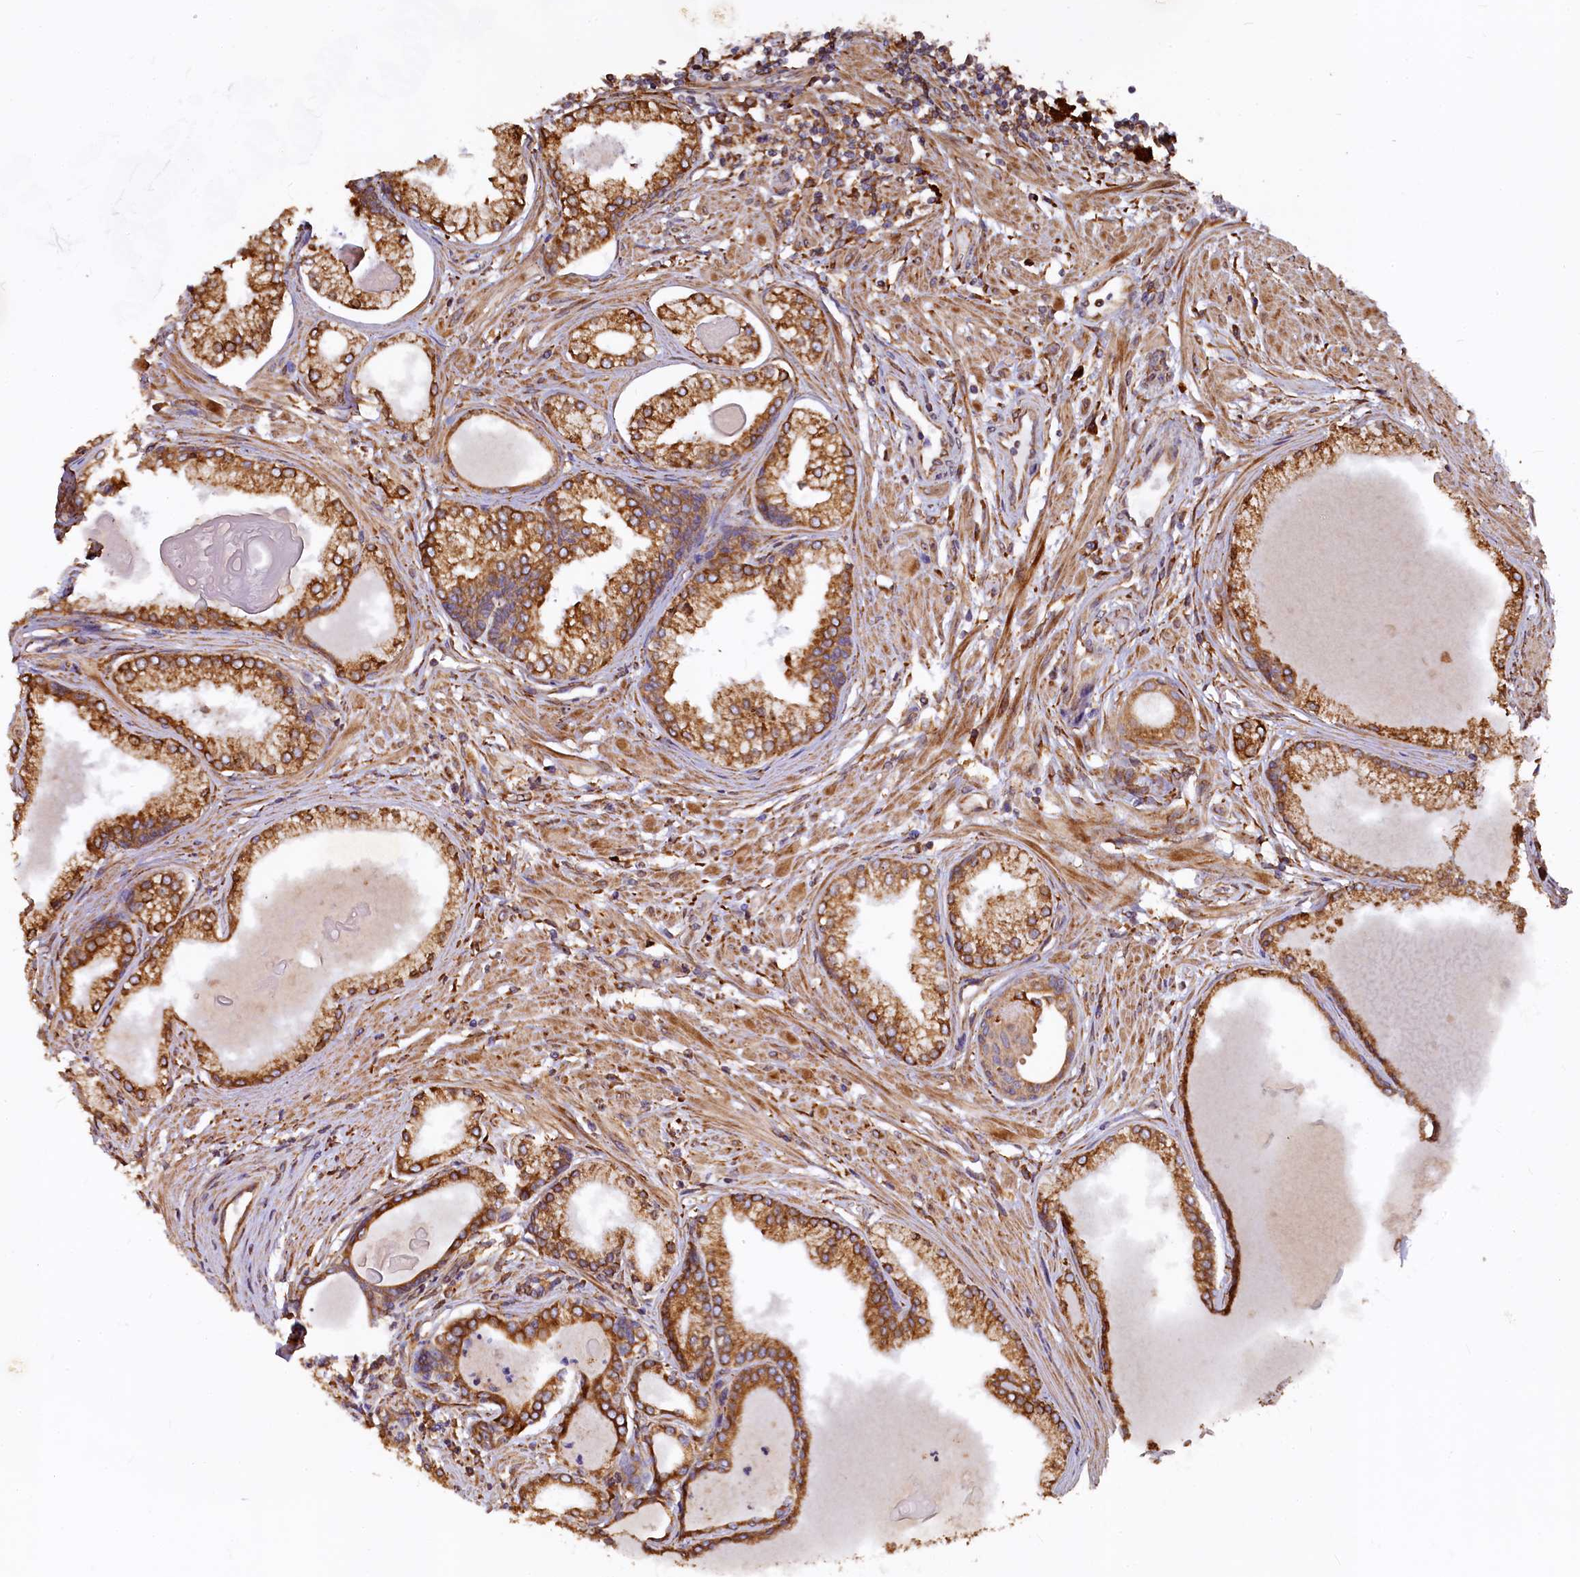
{"staining": {"intensity": "strong", "quantity": ">75%", "location": "cytoplasmic/membranous"}, "tissue": "prostate cancer", "cell_type": "Tumor cells", "image_type": "cancer", "snomed": [{"axis": "morphology", "description": "Adenocarcinoma, High grade"}, {"axis": "topography", "description": "Prostate"}], "caption": "Immunohistochemistry photomicrograph of neoplastic tissue: human high-grade adenocarcinoma (prostate) stained using immunohistochemistry (IHC) reveals high levels of strong protein expression localized specifically in the cytoplasmic/membranous of tumor cells, appearing as a cytoplasmic/membranous brown color.", "gene": "NEURL1B", "patient": {"sex": "male", "age": 68}}